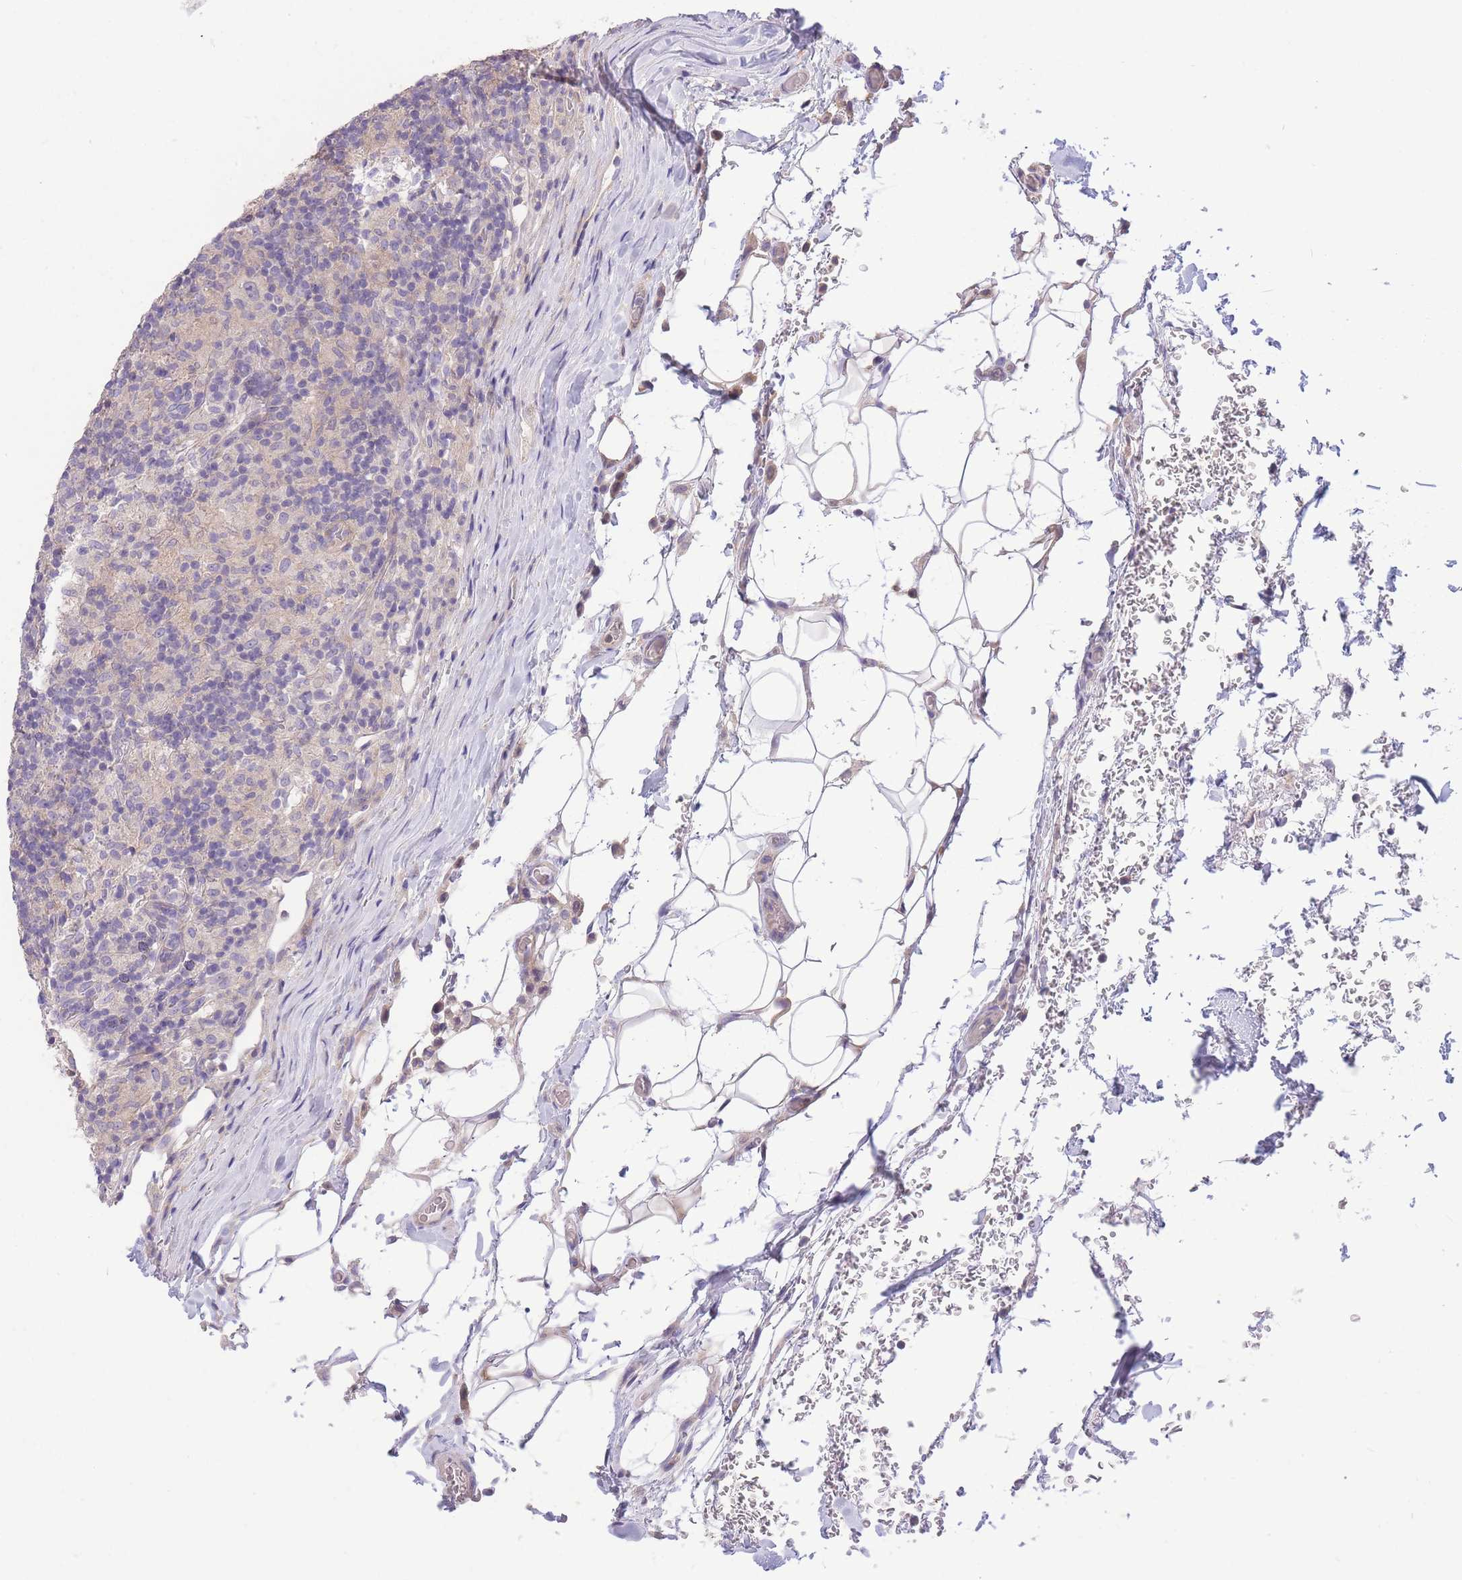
{"staining": {"intensity": "negative", "quantity": "none", "location": "none"}, "tissue": "lymphoma", "cell_type": "Tumor cells", "image_type": "cancer", "snomed": [{"axis": "morphology", "description": "Hodgkin's disease, NOS"}, {"axis": "topography", "description": "Lymph node"}], "caption": "IHC of human Hodgkin's disease exhibits no expression in tumor cells.", "gene": "OR5T1", "patient": {"sex": "male", "age": 70}}